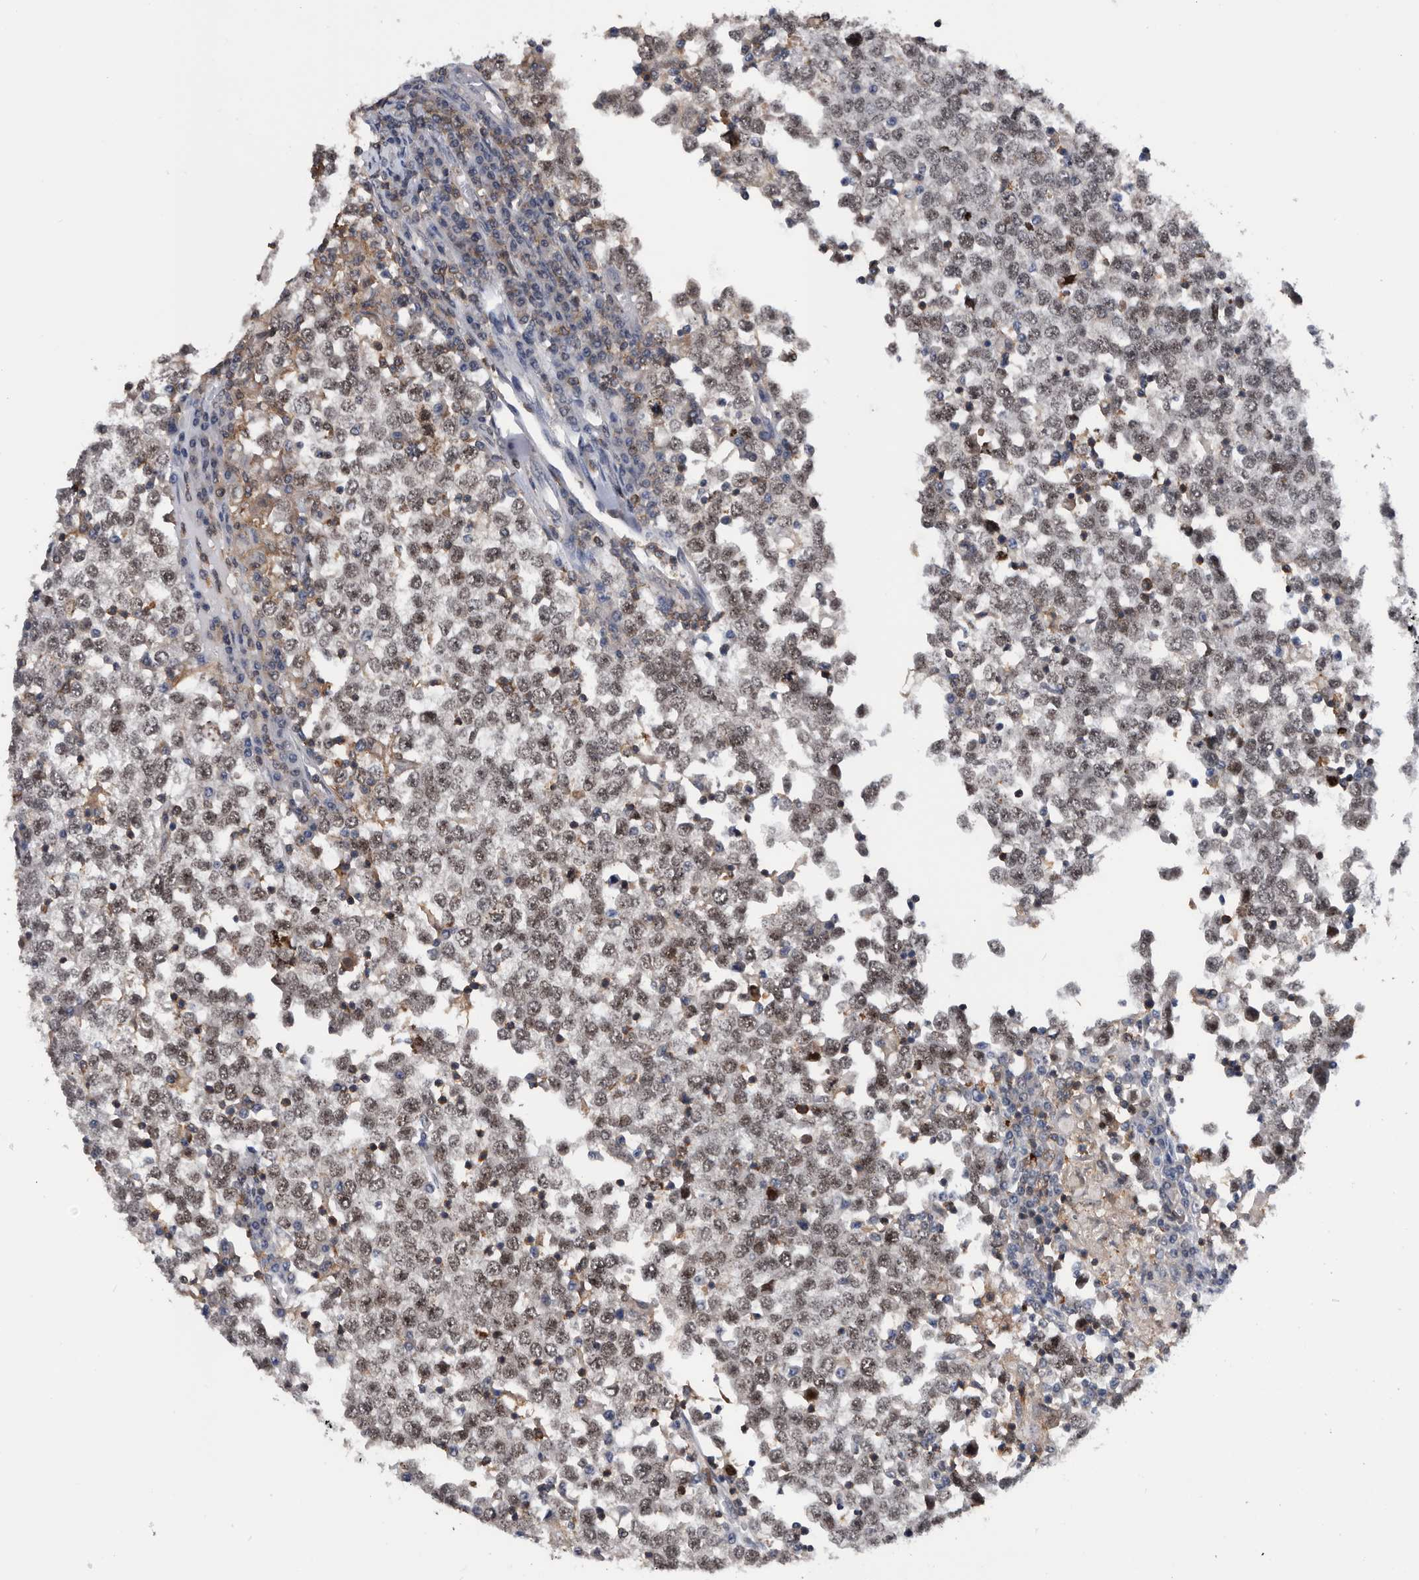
{"staining": {"intensity": "weak", "quantity": ">75%", "location": "nuclear"}, "tissue": "testis cancer", "cell_type": "Tumor cells", "image_type": "cancer", "snomed": [{"axis": "morphology", "description": "Seminoma, NOS"}, {"axis": "topography", "description": "Testis"}], "caption": "Immunohistochemistry staining of testis cancer, which demonstrates low levels of weak nuclear positivity in about >75% of tumor cells indicating weak nuclear protein expression. The staining was performed using DAB (brown) for protein detection and nuclei were counterstained in hematoxylin (blue).", "gene": "ZNF260", "patient": {"sex": "male", "age": 65}}